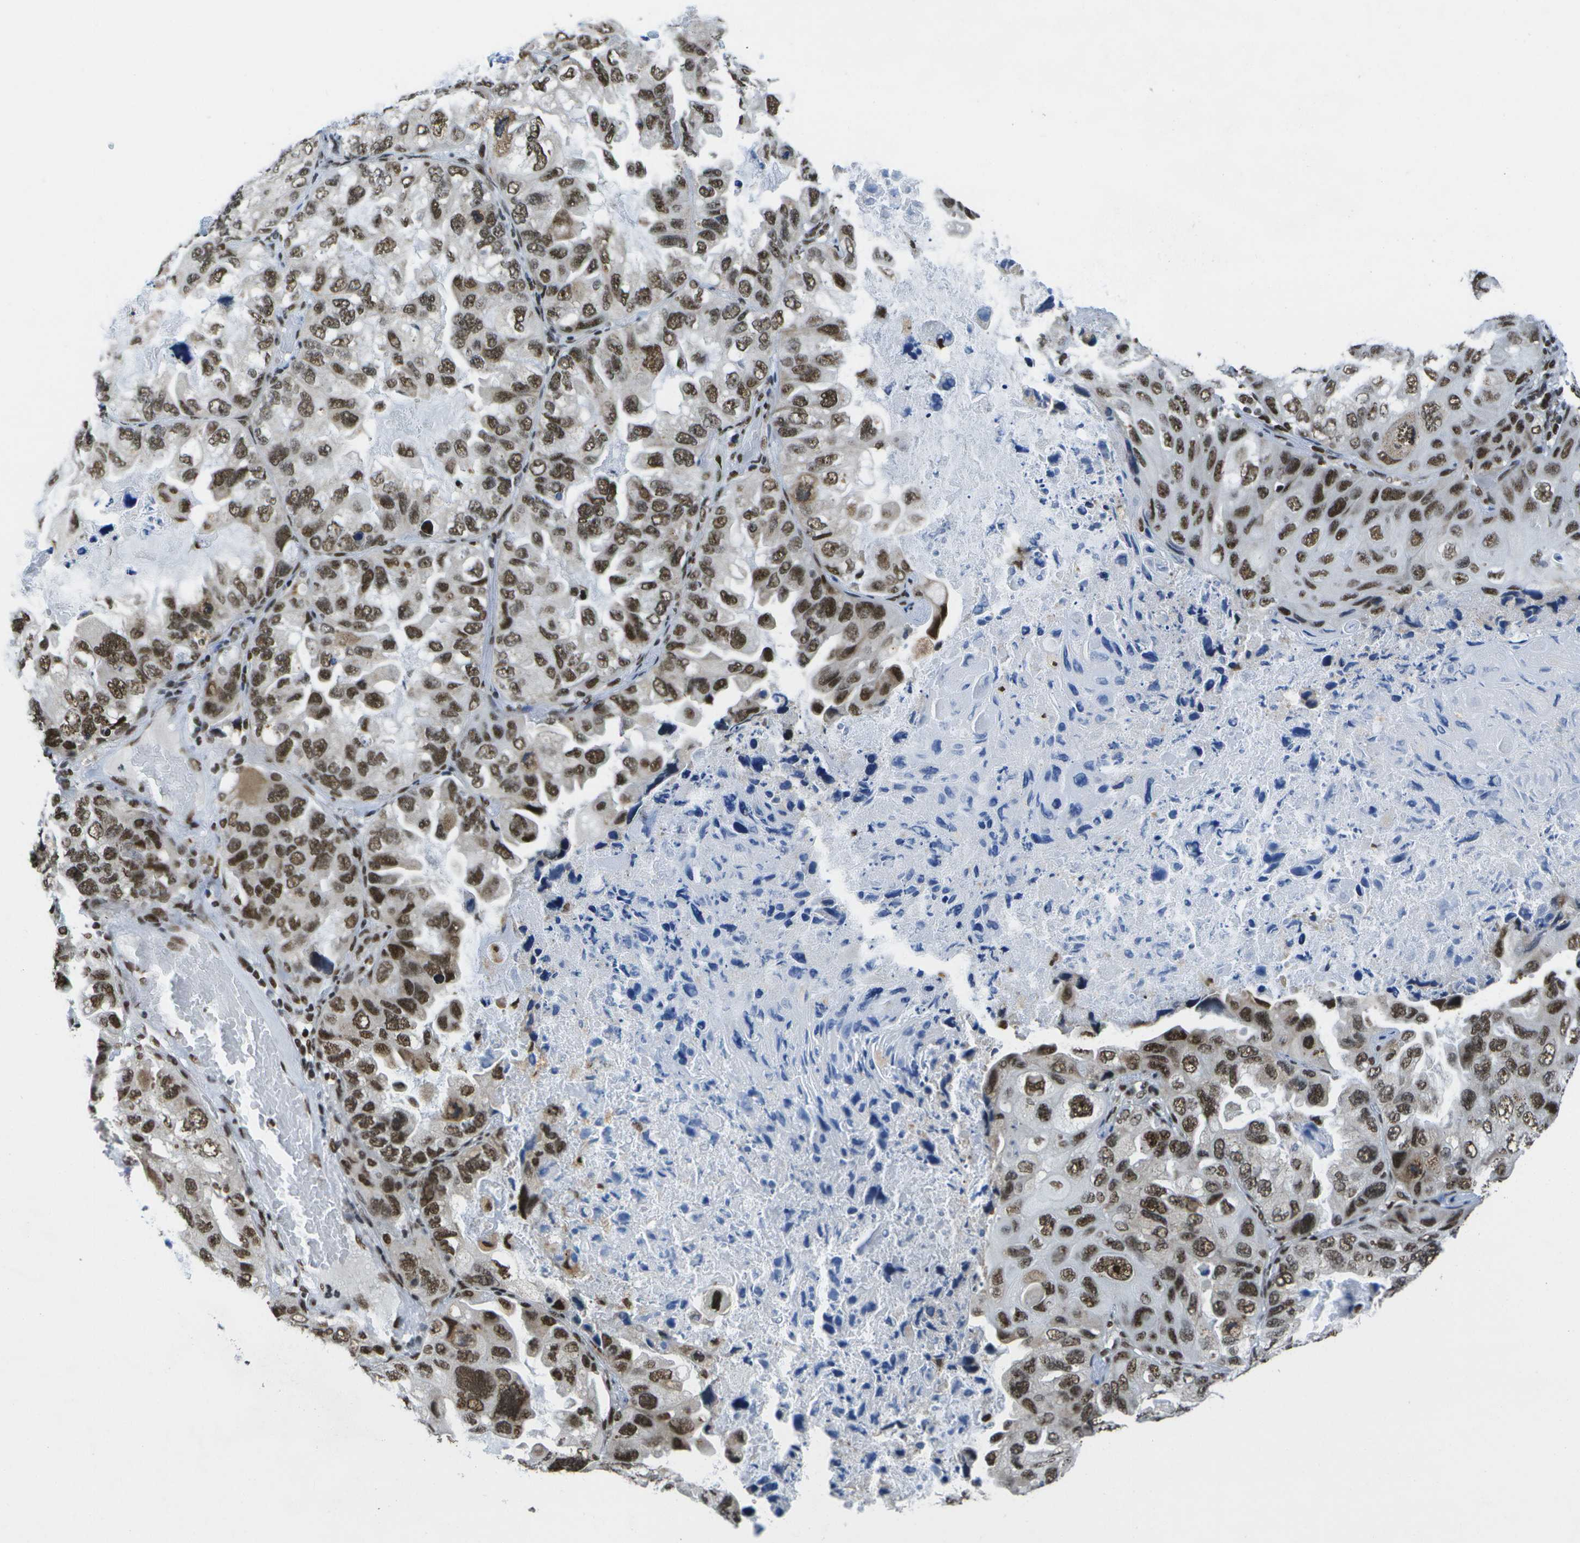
{"staining": {"intensity": "strong", "quantity": ">75%", "location": "nuclear"}, "tissue": "lung cancer", "cell_type": "Tumor cells", "image_type": "cancer", "snomed": [{"axis": "morphology", "description": "Squamous cell carcinoma, NOS"}, {"axis": "topography", "description": "Lung"}], "caption": "Brown immunohistochemical staining in human lung cancer shows strong nuclear staining in about >75% of tumor cells.", "gene": "NSRP1", "patient": {"sex": "female", "age": 73}}